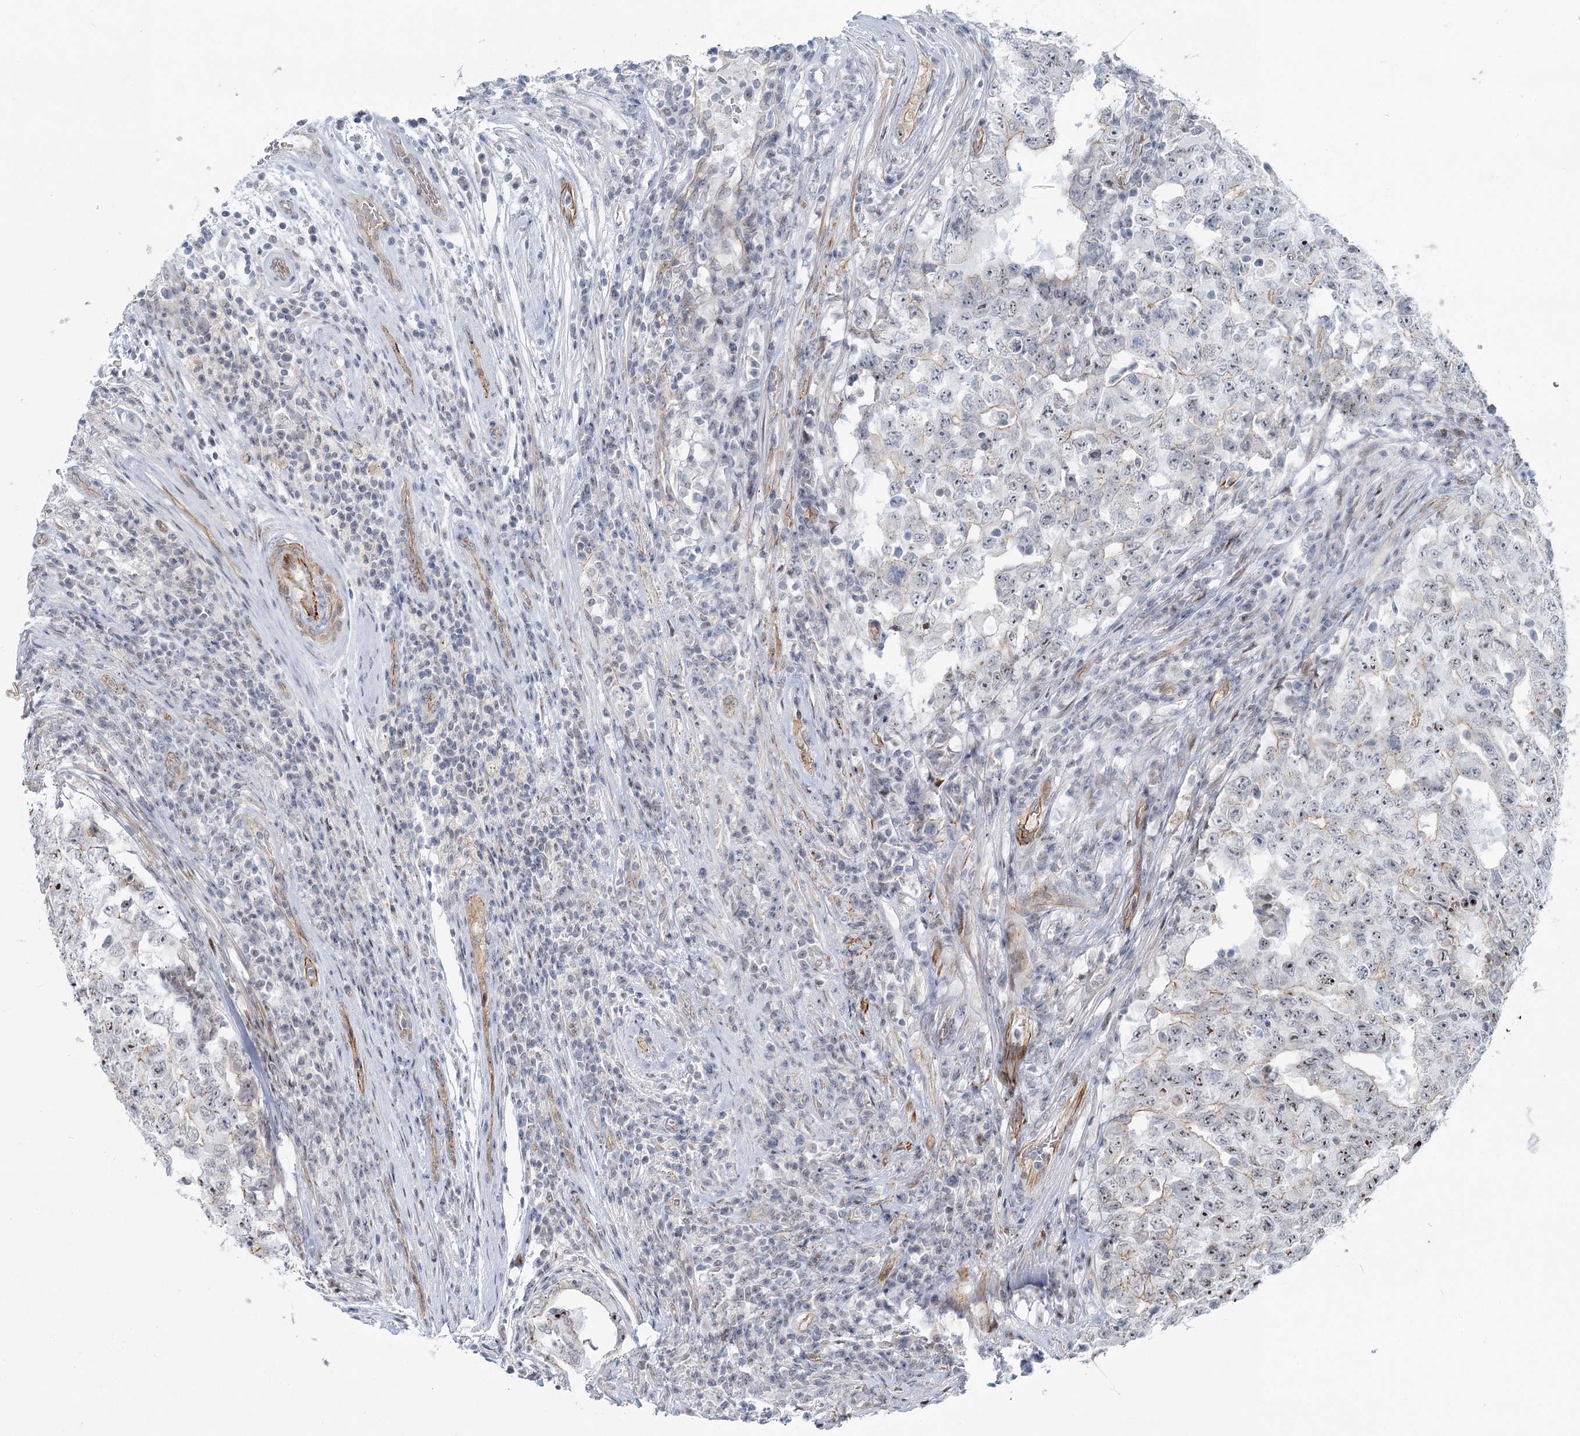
{"staining": {"intensity": "moderate", "quantity": "<25%", "location": "cytoplasmic/membranous,nuclear"}, "tissue": "testis cancer", "cell_type": "Tumor cells", "image_type": "cancer", "snomed": [{"axis": "morphology", "description": "Carcinoma, Embryonal, NOS"}, {"axis": "topography", "description": "Testis"}], "caption": "About <25% of tumor cells in human embryonal carcinoma (testis) exhibit moderate cytoplasmic/membranous and nuclear protein staining as visualized by brown immunohistochemical staining.", "gene": "ABHD8", "patient": {"sex": "male", "age": 26}}